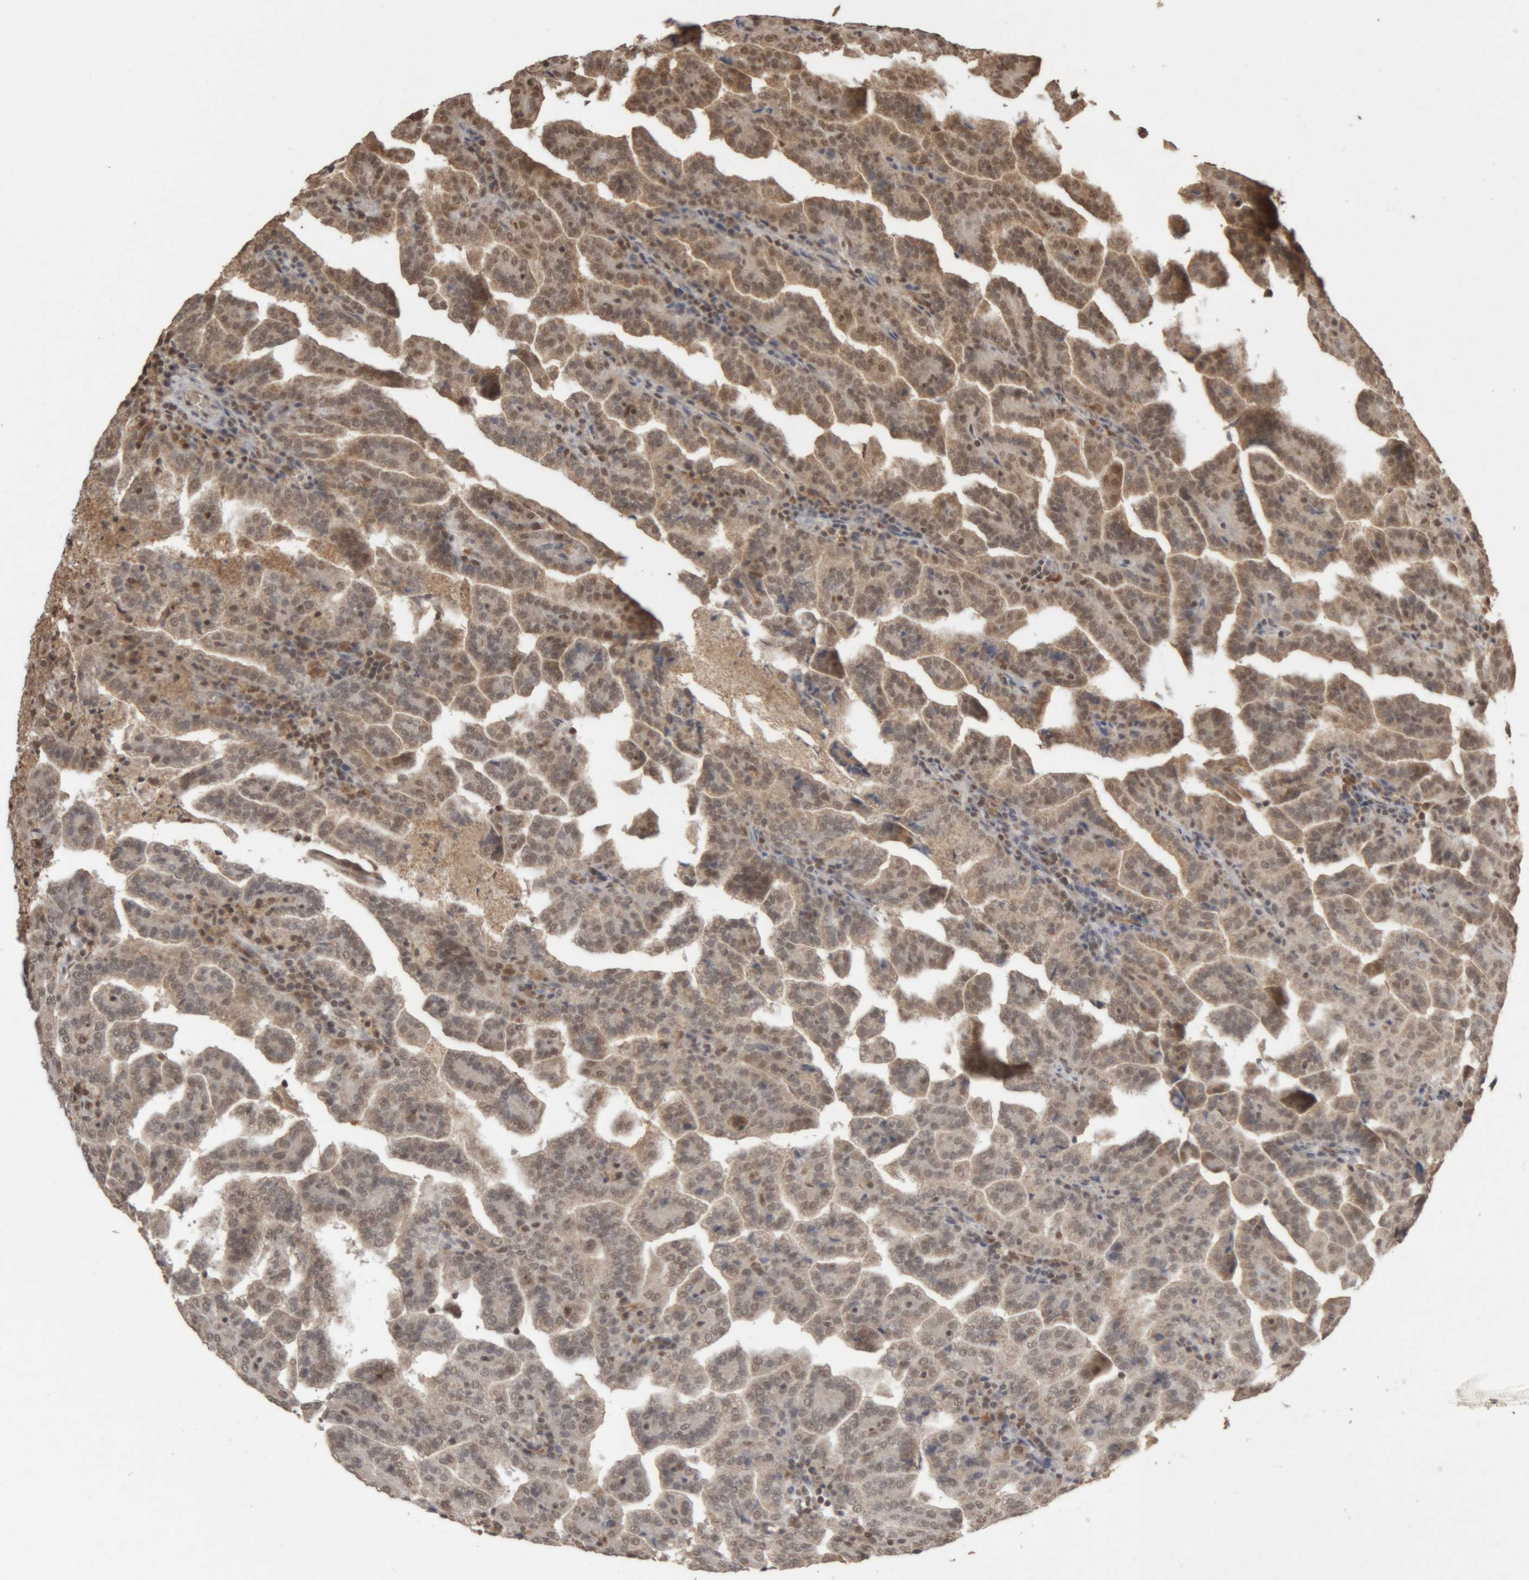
{"staining": {"intensity": "moderate", "quantity": "25%-75%", "location": "cytoplasmic/membranous,nuclear"}, "tissue": "renal cancer", "cell_type": "Tumor cells", "image_type": "cancer", "snomed": [{"axis": "morphology", "description": "Adenocarcinoma, NOS"}, {"axis": "topography", "description": "Kidney"}], "caption": "Human renal cancer (adenocarcinoma) stained with a protein marker shows moderate staining in tumor cells.", "gene": "KEAP1", "patient": {"sex": "male", "age": 61}}